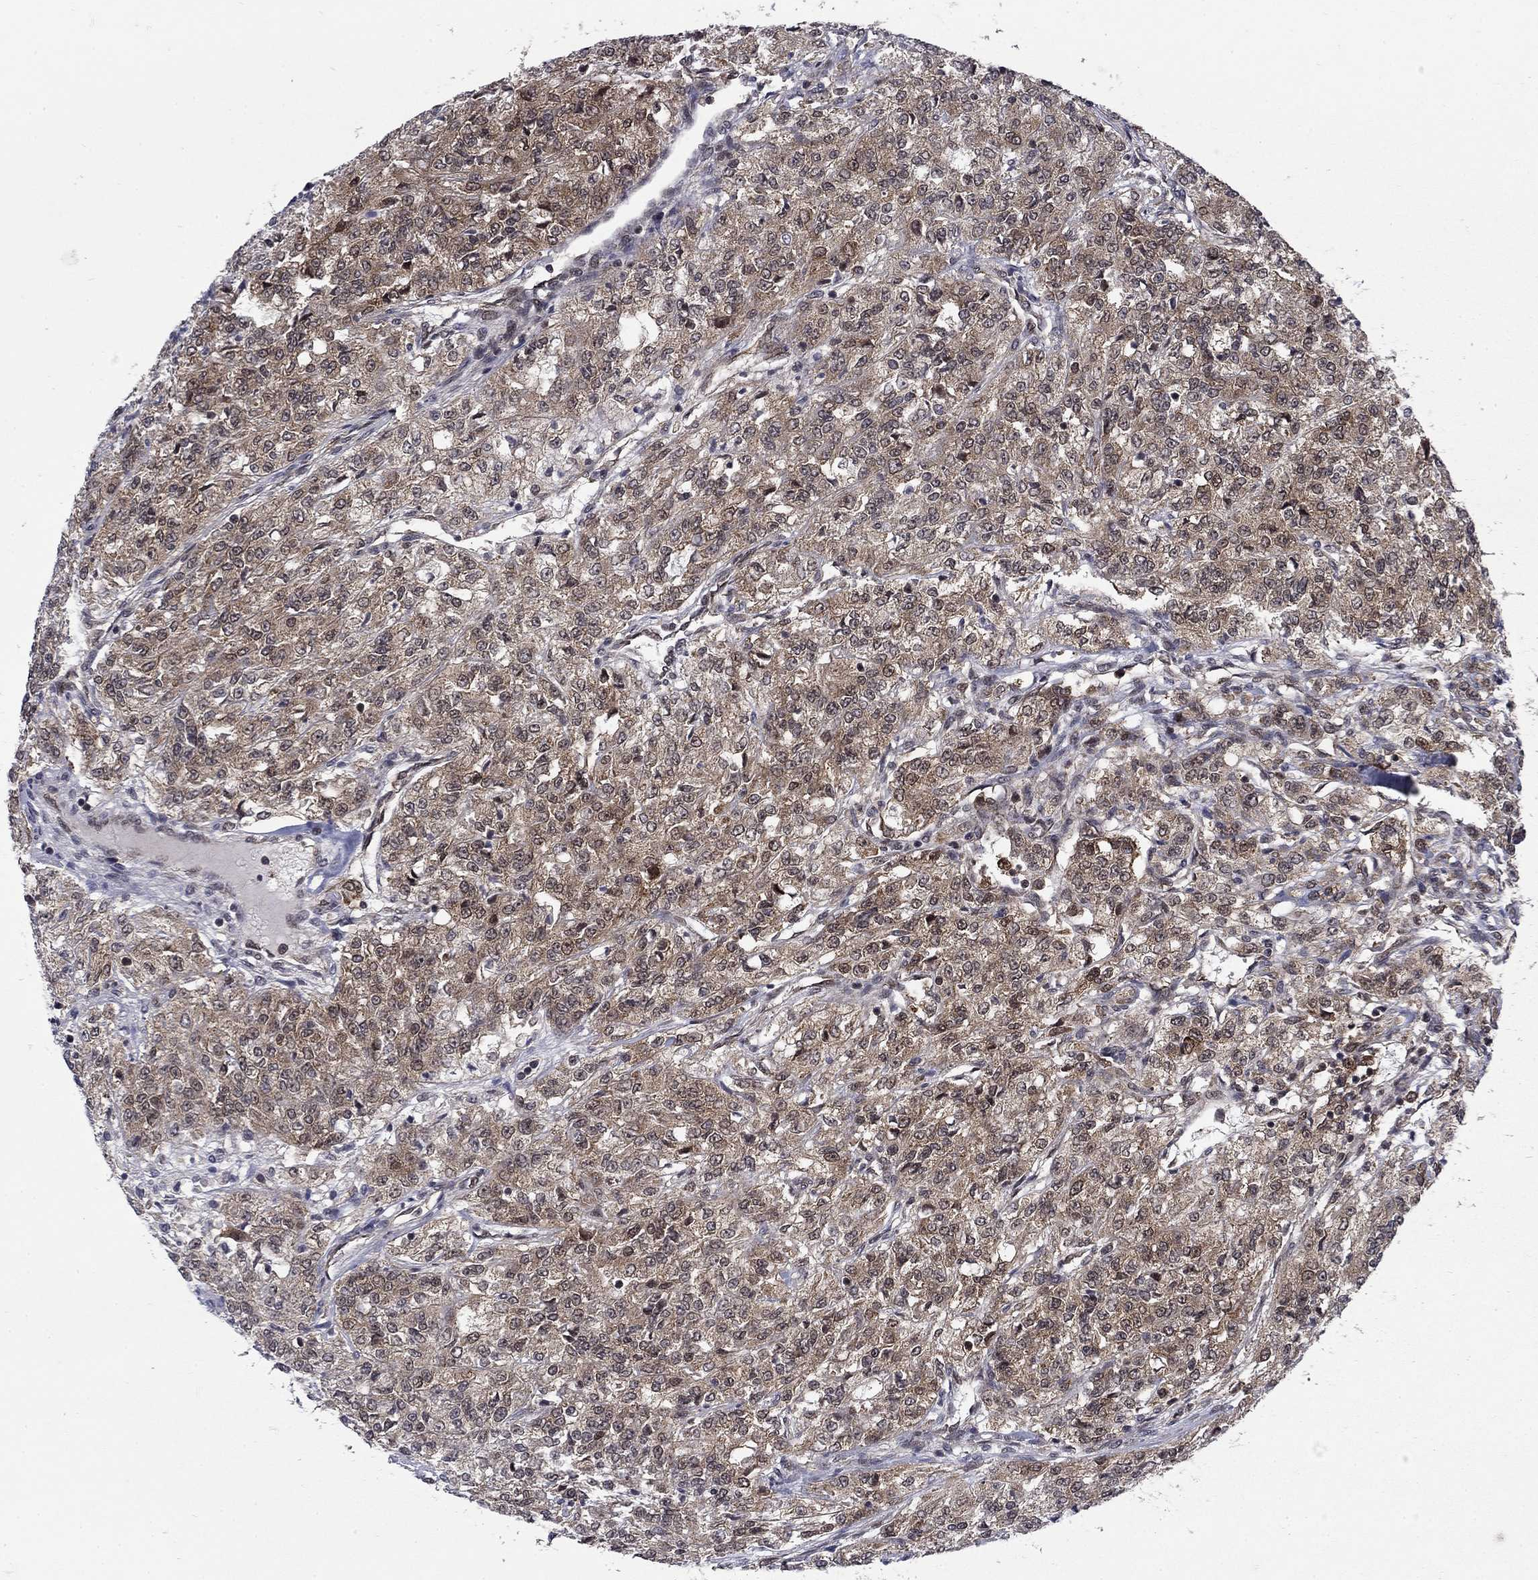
{"staining": {"intensity": "weak", "quantity": ">75%", "location": "cytoplasmic/membranous"}, "tissue": "renal cancer", "cell_type": "Tumor cells", "image_type": "cancer", "snomed": [{"axis": "morphology", "description": "Adenocarcinoma, NOS"}, {"axis": "topography", "description": "Kidney"}], "caption": "Weak cytoplasmic/membranous protein expression is present in about >75% of tumor cells in adenocarcinoma (renal).", "gene": "DNAJA1", "patient": {"sex": "female", "age": 63}}